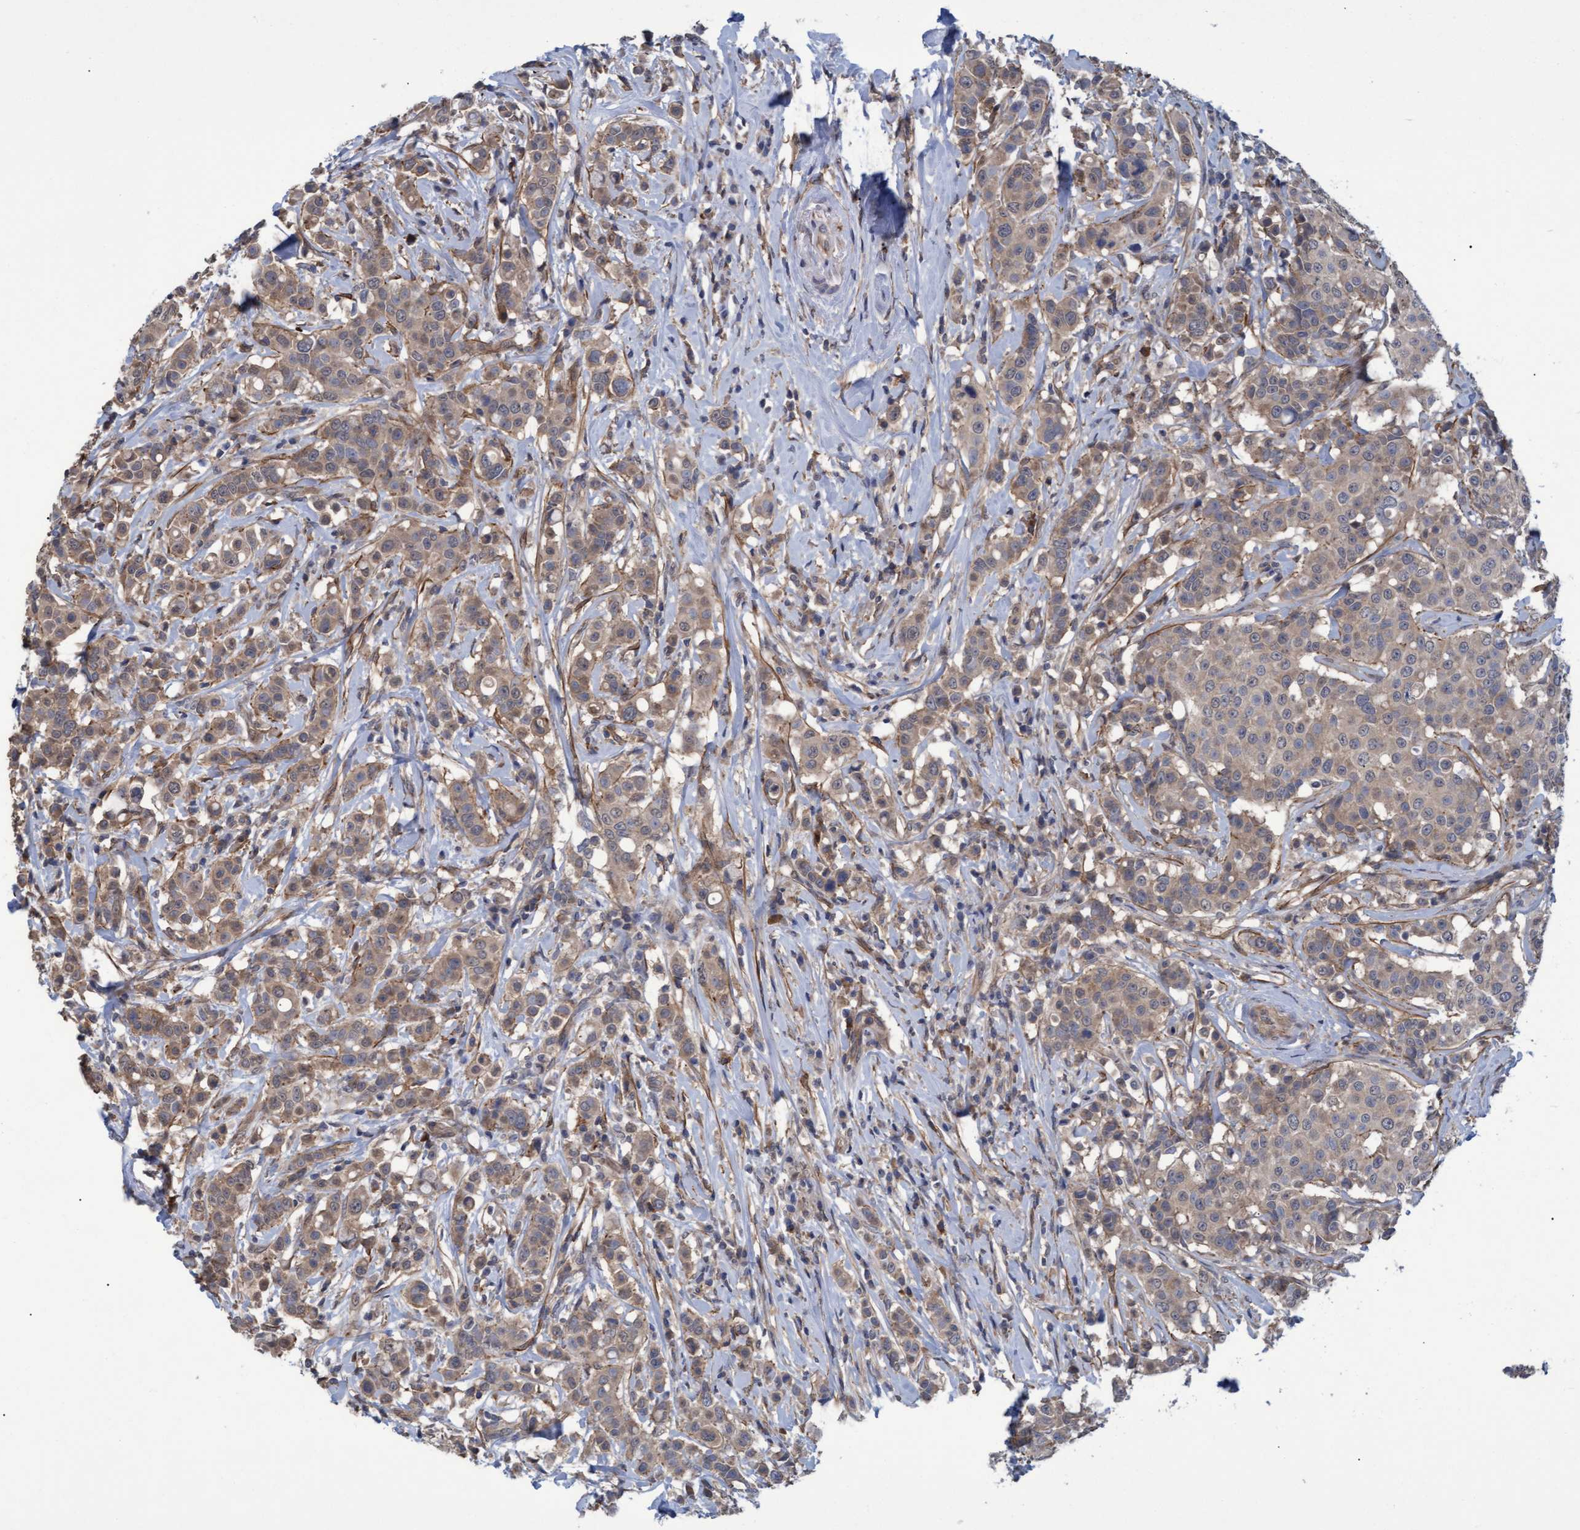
{"staining": {"intensity": "weak", "quantity": "25%-75%", "location": "cytoplasmic/membranous"}, "tissue": "breast cancer", "cell_type": "Tumor cells", "image_type": "cancer", "snomed": [{"axis": "morphology", "description": "Duct carcinoma"}, {"axis": "topography", "description": "Breast"}], "caption": "A micrograph showing weak cytoplasmic/membranous staining in about 25%-75% of tumor cells in breast cancer (intraductal carcinoma), as visualized by brown immunohistochemical staining.", "gene": "NAA15", "patient": {"sex": "female", "age": 27}}